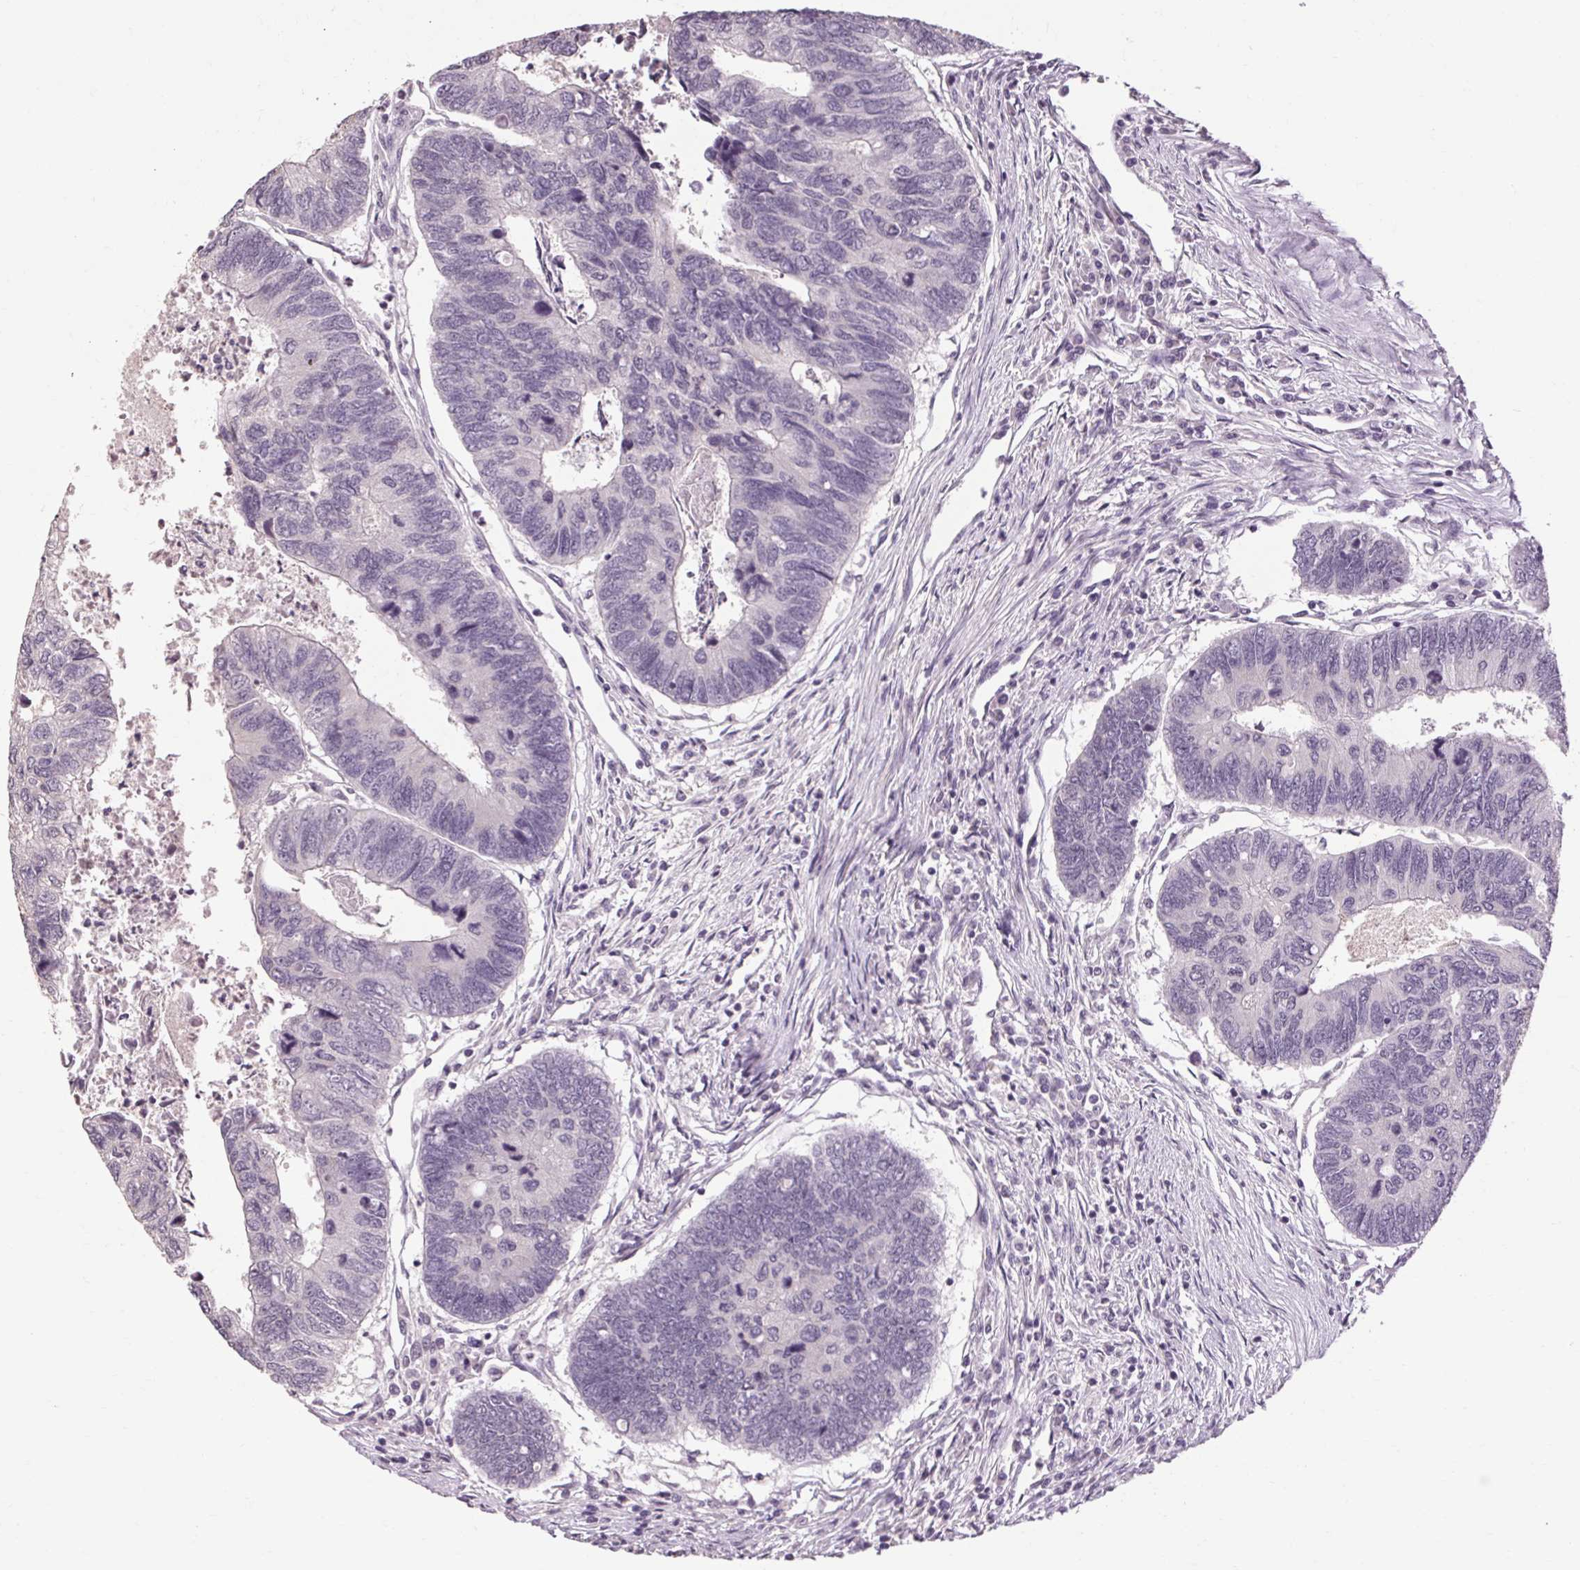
{"staining": {"intensity": "negative", "quantity": "none", "location": "none"}, "tissue": "colorectal cancer", "cell_type": "Tumor cells", "image_type": "cancer", "snomed": [{"axis": "morphology", "description": "Adenocarcinoma, NOS"}, {"axis": "topography", "description": "Colon"}], "caption": "Adenocarcinoma (colorectal) was stained to show a protein in brown. There is no significant staining in tumor cells. The staining is performed using DAB (3,3'-diaminobenzidine) brown chromogen with nuclei counter-stained in using hematoxylin.", "gene": "POMC", "patient": {"sex": "female", "age": 67}}